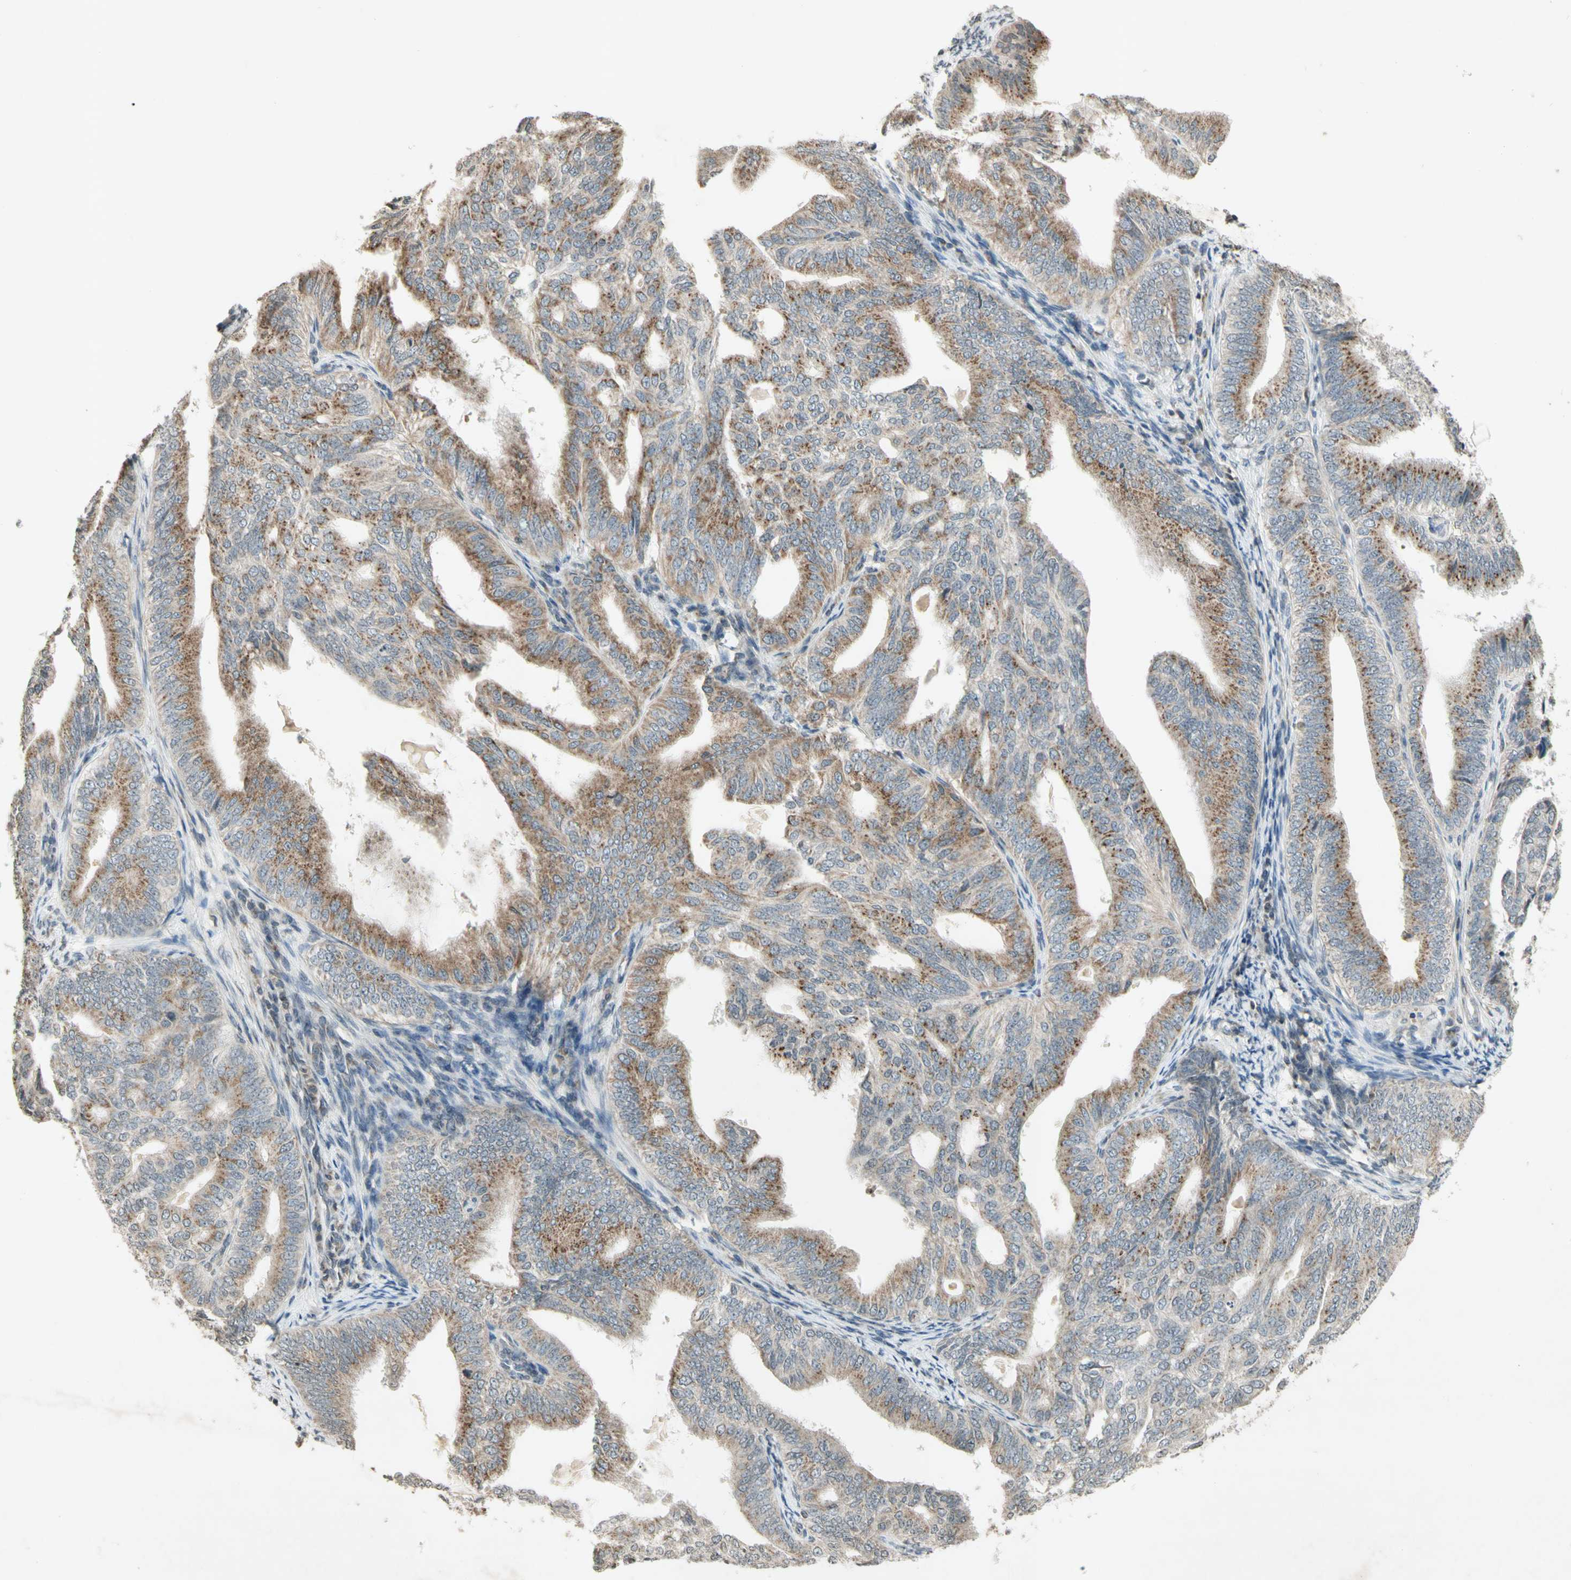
{"staining": {"intensity": "moderate", "quantity": "25%-75%", "location": "cytoplasmic/membranous"}, "tissue": "endometrial cancer", "cell_type": "Tumor cells", "image_type": "cancer", "snomed": [{"axis": "morphology", "description": "Adenocarcinoma, NOS"}, {"axis": "topography", "description": "Endometrium"}], "caption": "Moderate cytoplasmic/membranous expression for a protein is present in approximately 25%-75% of tumor cells of endometrial cancer using IHC.", "gene": "CCNI", "patient": {"sex": "female", "age": 58}}